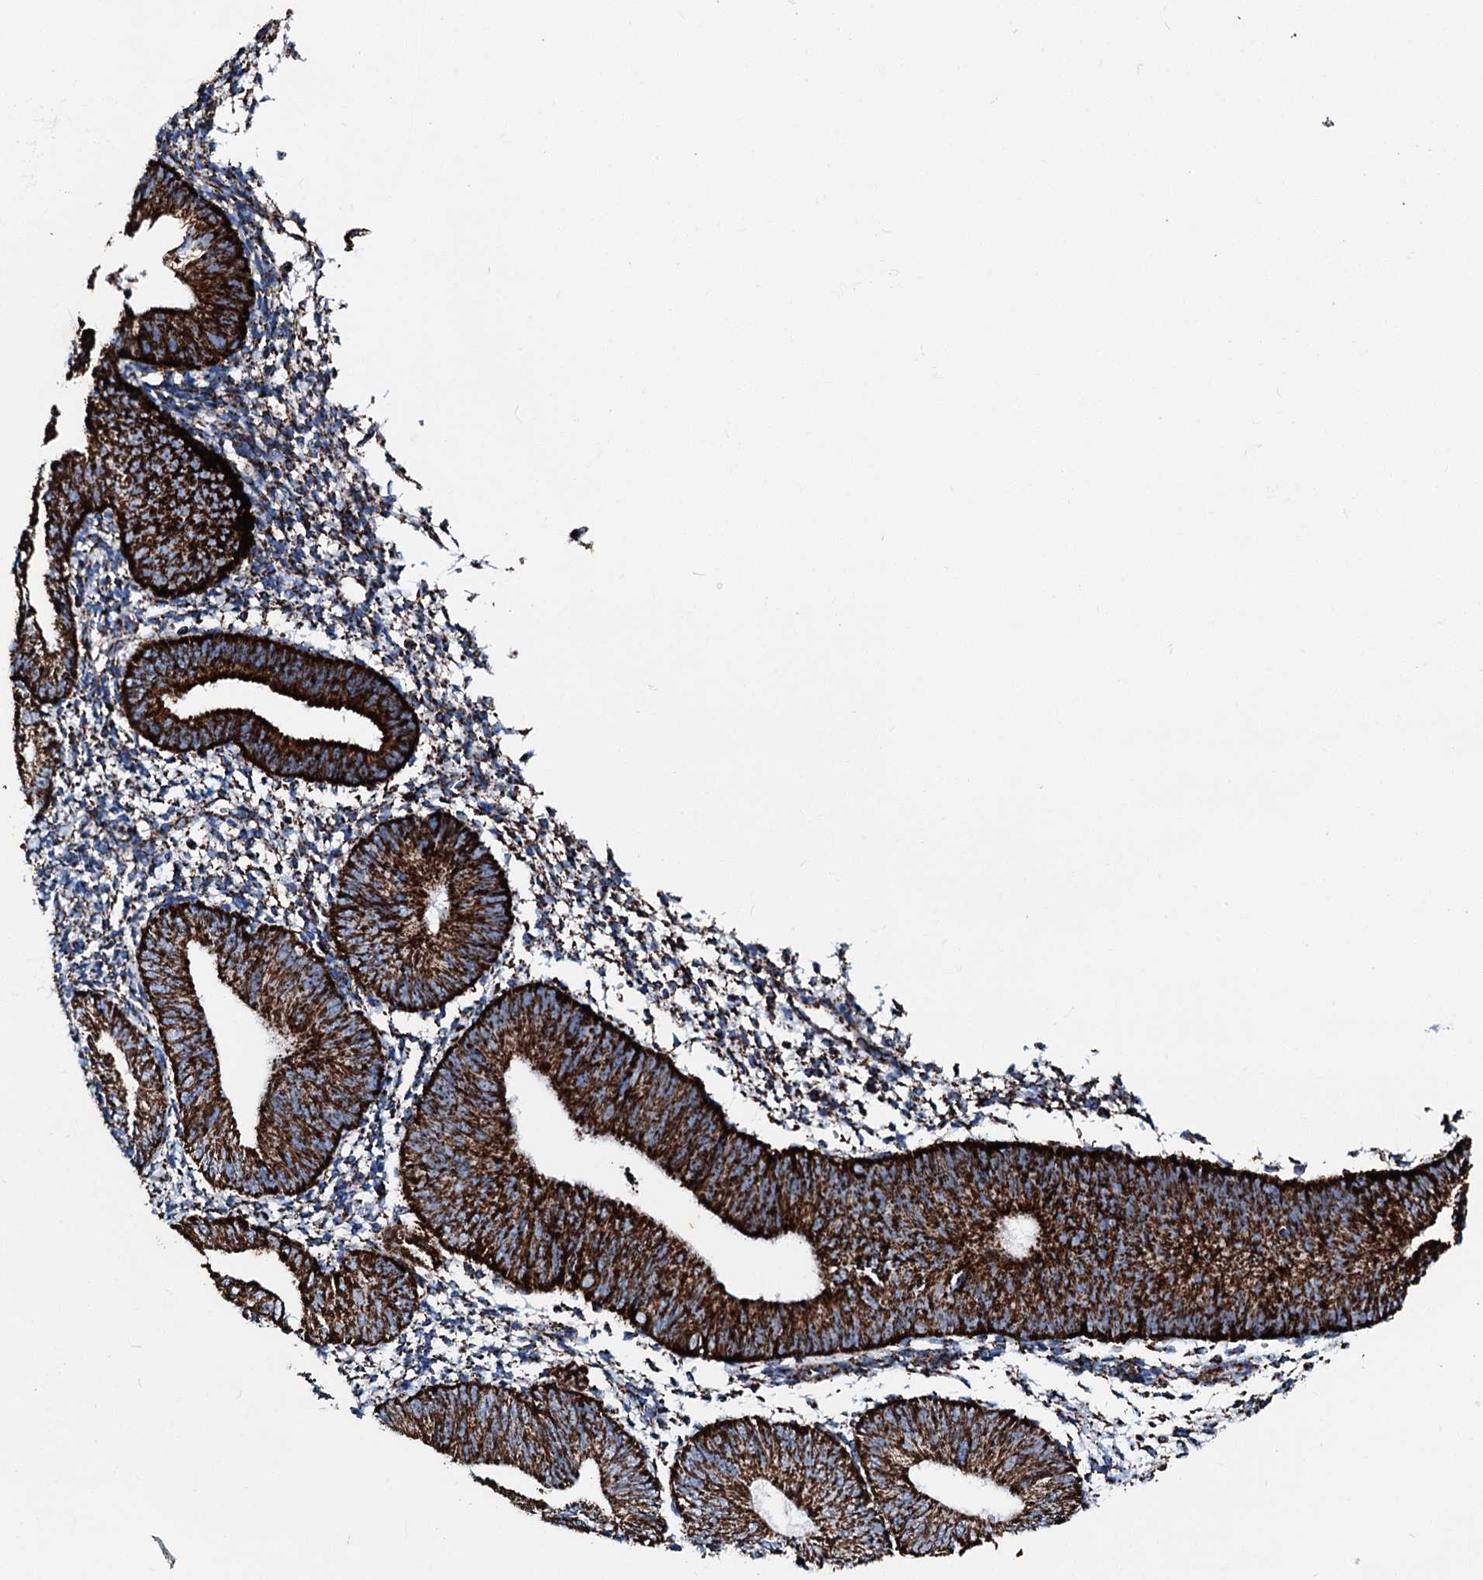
{"staining": {"intensity": "moderate", "quantity": "25%-75%", "location": "cytoplasmic/membranous"}, "tissue": "endometrium", "cell_type": "Cells in endometrial stroma", "image_type": "normal", "snomed": [{"axis": "morphology", "description": "Normal tissue, NOS"}, {"axis": "topography", "description": "Uterus"}, {"axis": "topography", "description": "Endometrium"}], "caption": "This image exhibits immunohistochemistry (IHC) staining of normal endometrium, with medium moderate cytoplasmic/membranous staining in about 25%-75% of cells in endometrial stroma.", "gene": "HADH", "patient": {"sex": "female", "age": 48}}